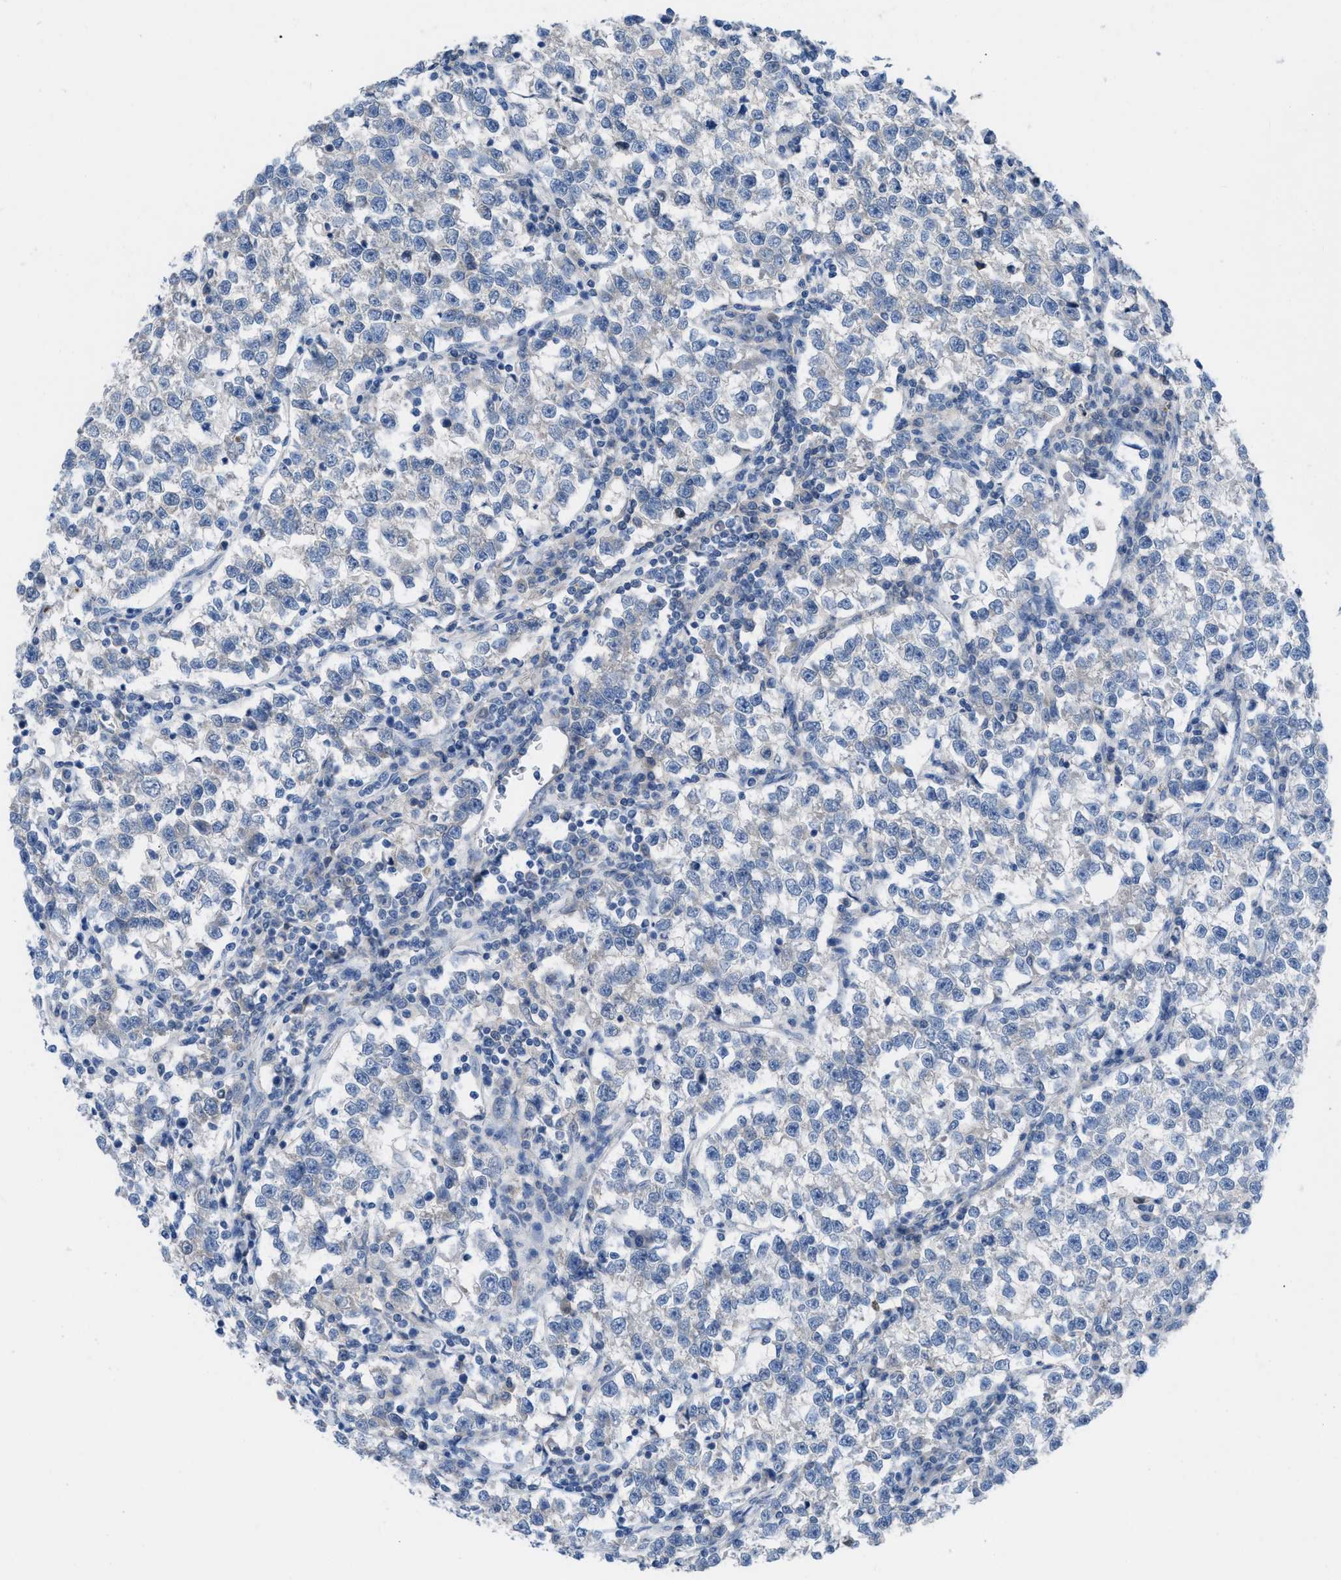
{"staining": {"intensity": "negative", "quantity": "none", "location": "none"}, "tissue": "testis cancer", "cell_type": "Tumor cells", "image_type": "cancer", "snomed": [{"axis": "morphology", "description": "Normal tissue, NOS"}, {"axis": "morphology", "description": "Seminoma, NOS"}, {"axis": "topography", "description": "Testis"}], "caption": "This is an immunohistochemistry (IHC) image of human testis cancer (seminoma). There is no expression in tumor cells.", "gene": "HPX", "patient": {"sex": "male", "age": 43}}